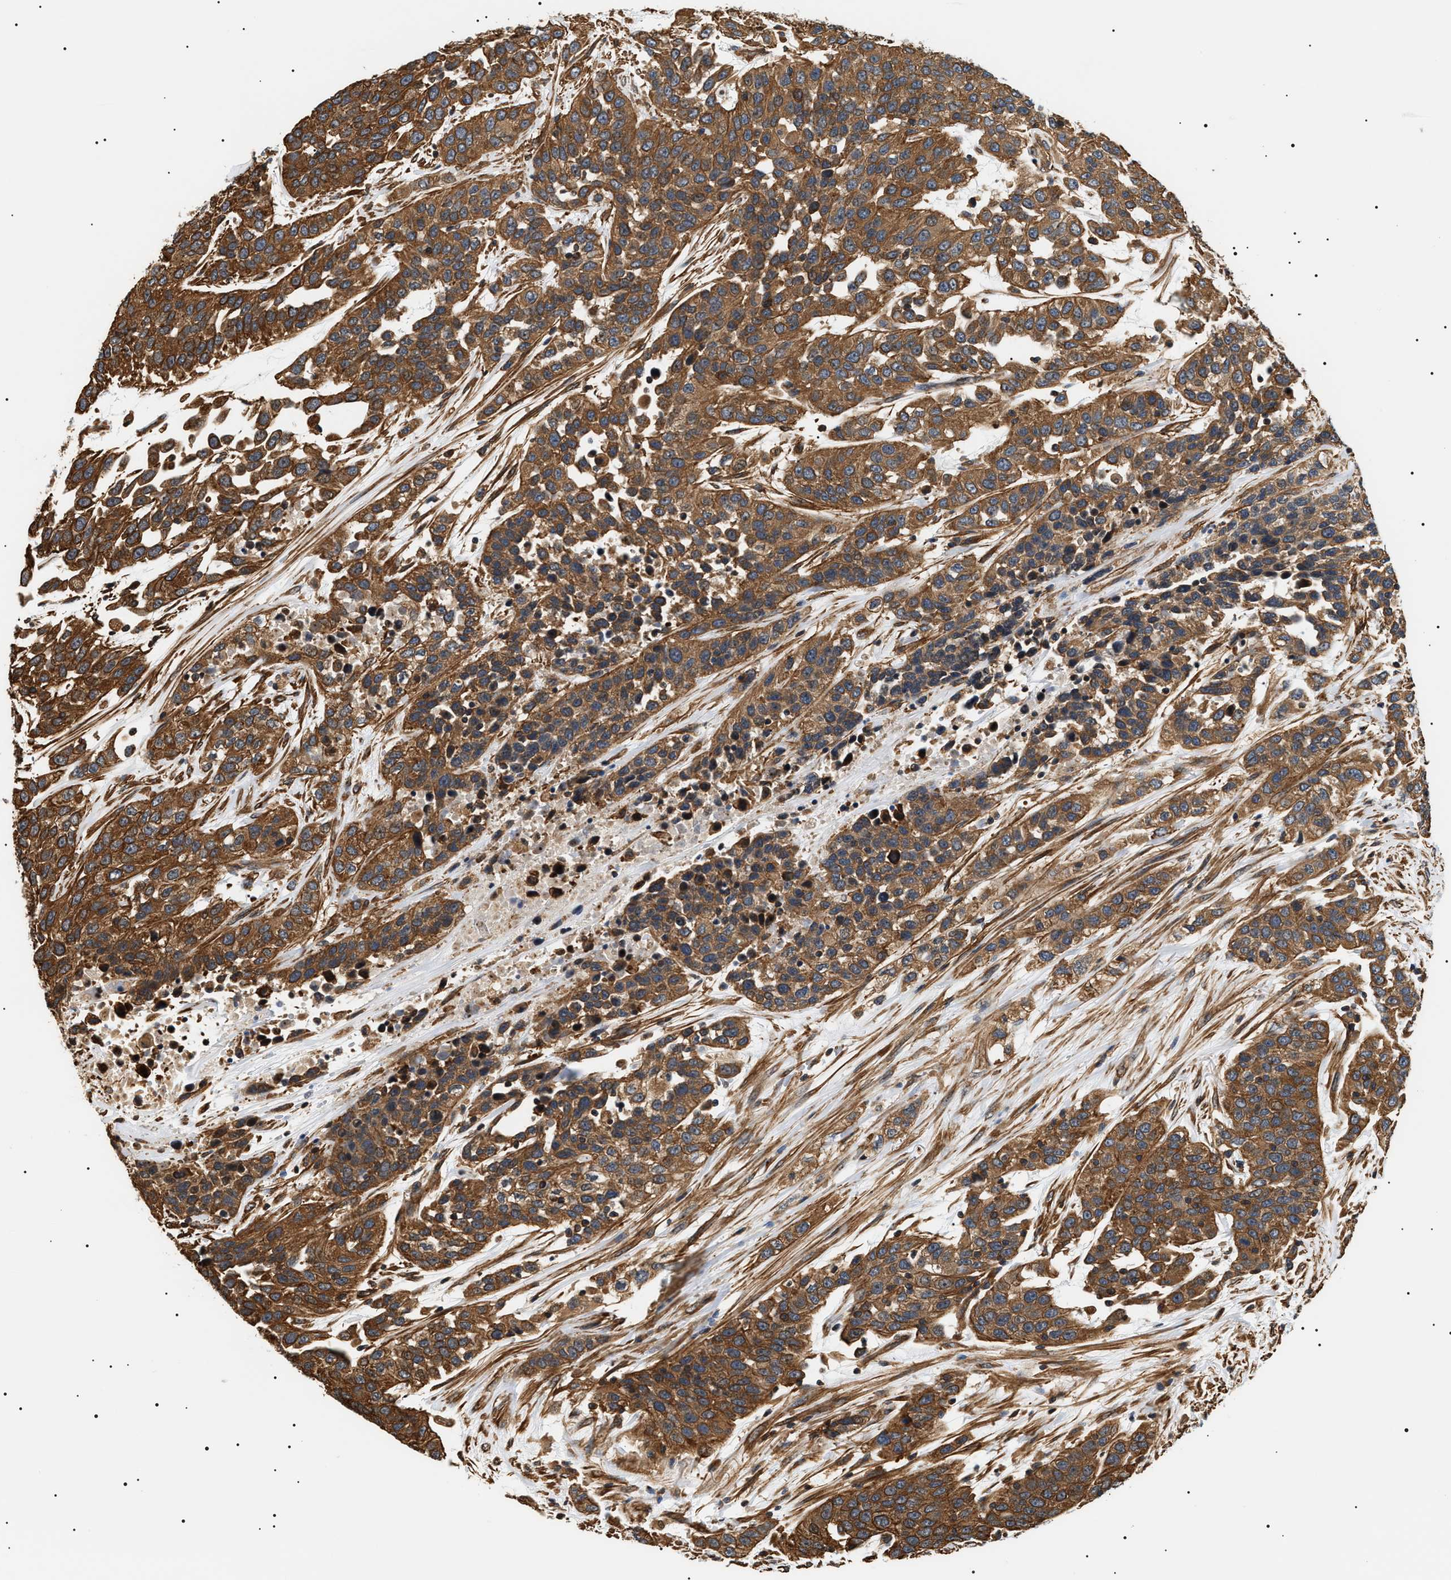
{"staining": {"intensity": "strong", "quantity": ">75%", "location": "cytoplasmic/membranous"}, "tissue": "urothelial cancer", "cell_type": "Tumor cells", "image_type": "cancer", "snomed": [{"axis": "morphology", "description": "Urothelial carcinoma, High grade"}, {"axis": "topography", "description": "Urinary bladder"}], "caption": "Urothelial carcinoma (high-grade) stained with a brown dye demonstrates strong cytoplasmic/membranous positive expression in approximately >75% of tumor cells.", "gene": "SH3GLB2", "patient": {"sex": "female", "age": 80}}